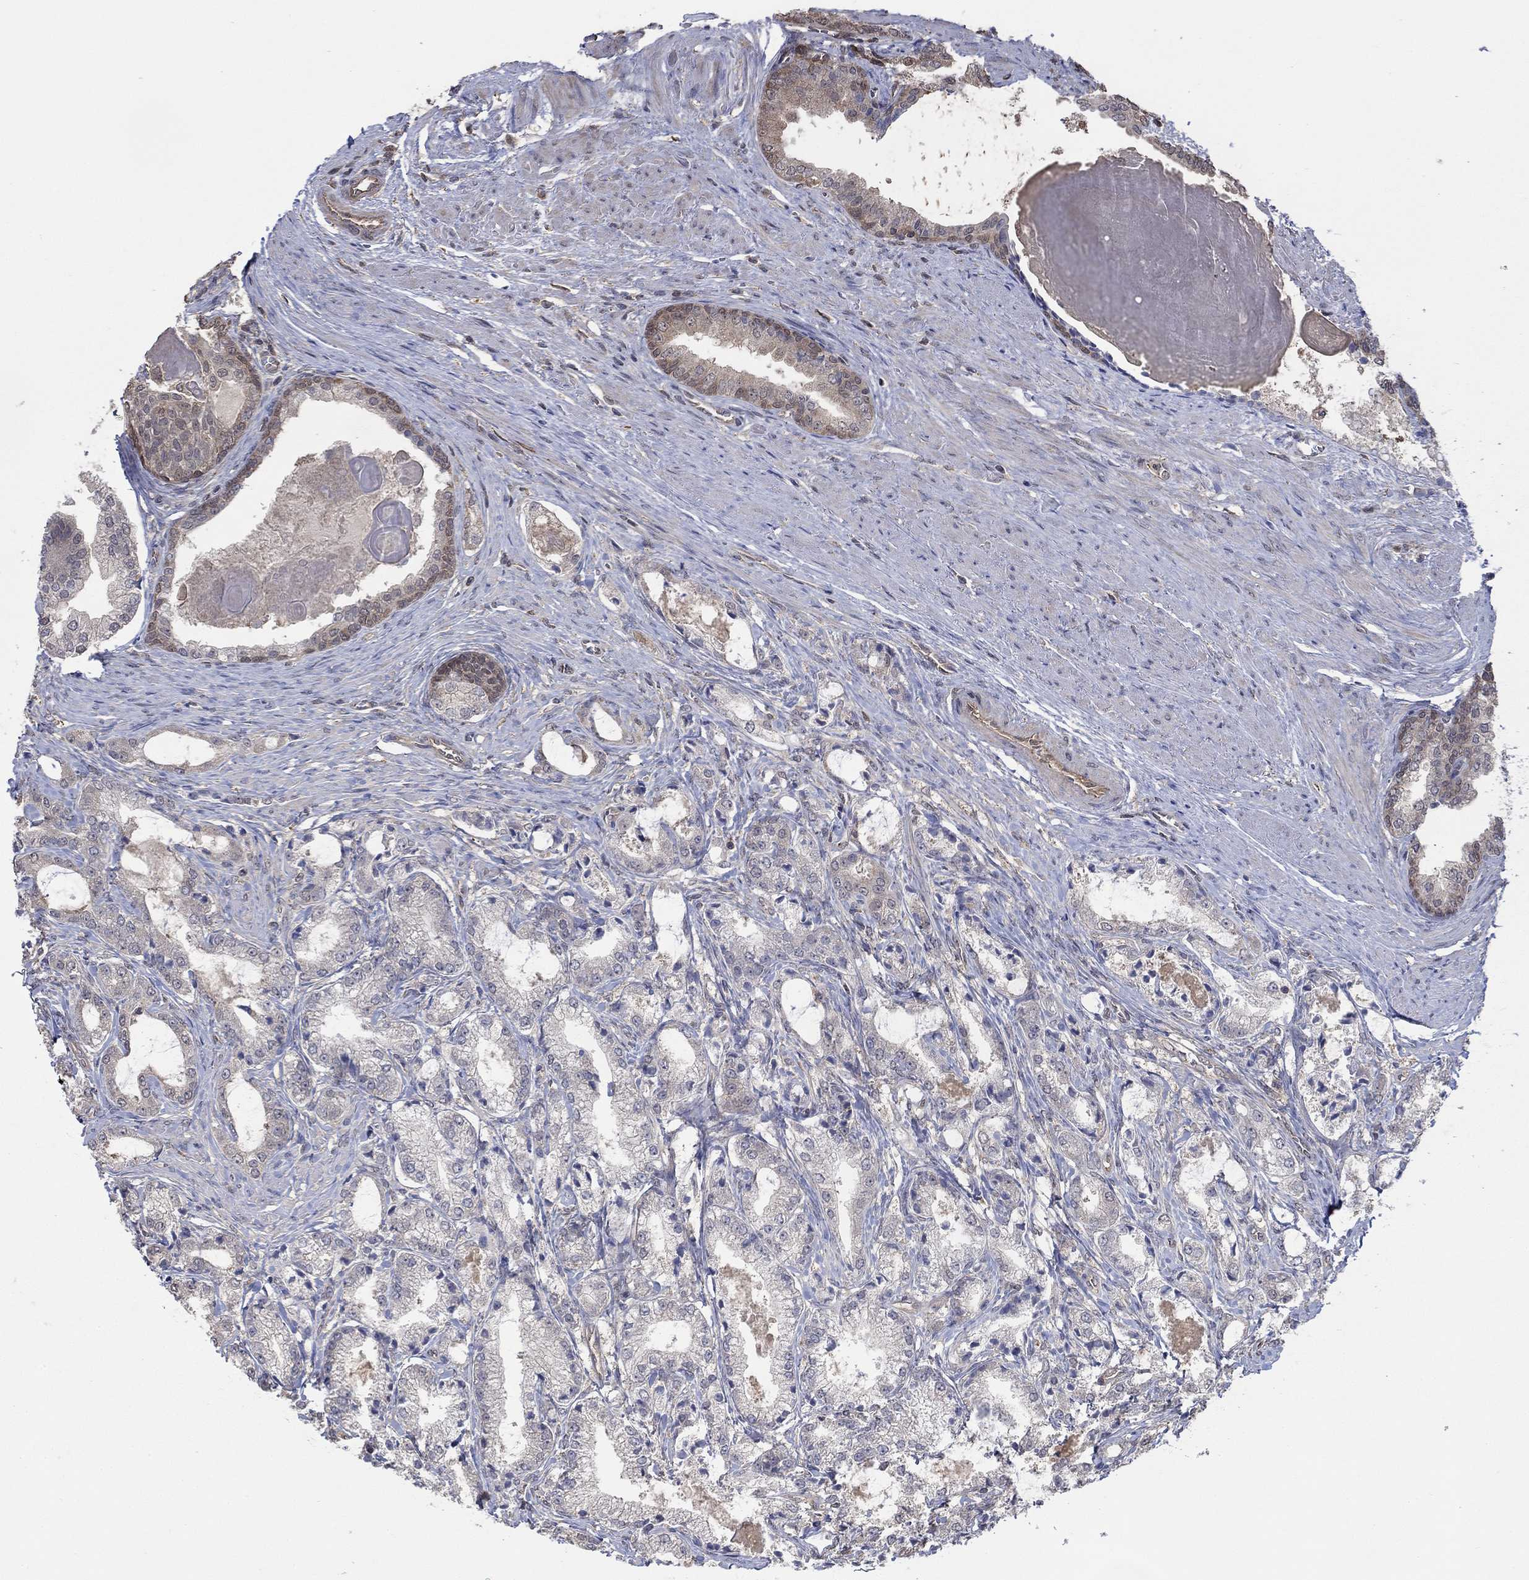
{"staining": {"intensity": "negative", "quantity": "none", "location": "none"}, "tissue": "prostate cancer", "cell_type": "Tumor cells", "image_type": "cancer", "snomed": [{"axis": "morphology", "description": "Adenocarcinoma, NOS"}, {"axis": "topography", "description": "Prostate and seminal vesicle, NOS"}, {"axis": "topography", "description": "Prostate"}], "caption": "IHC image of neoplastic tissue: prostate cancer (adenocarcinoma) stained with DAB (3,3'-diaminobenzidine) exhibits no significant protein positivity in tumor cells.", "gene": "RNF114", "patient": {"sex": "male", "age": 62}}